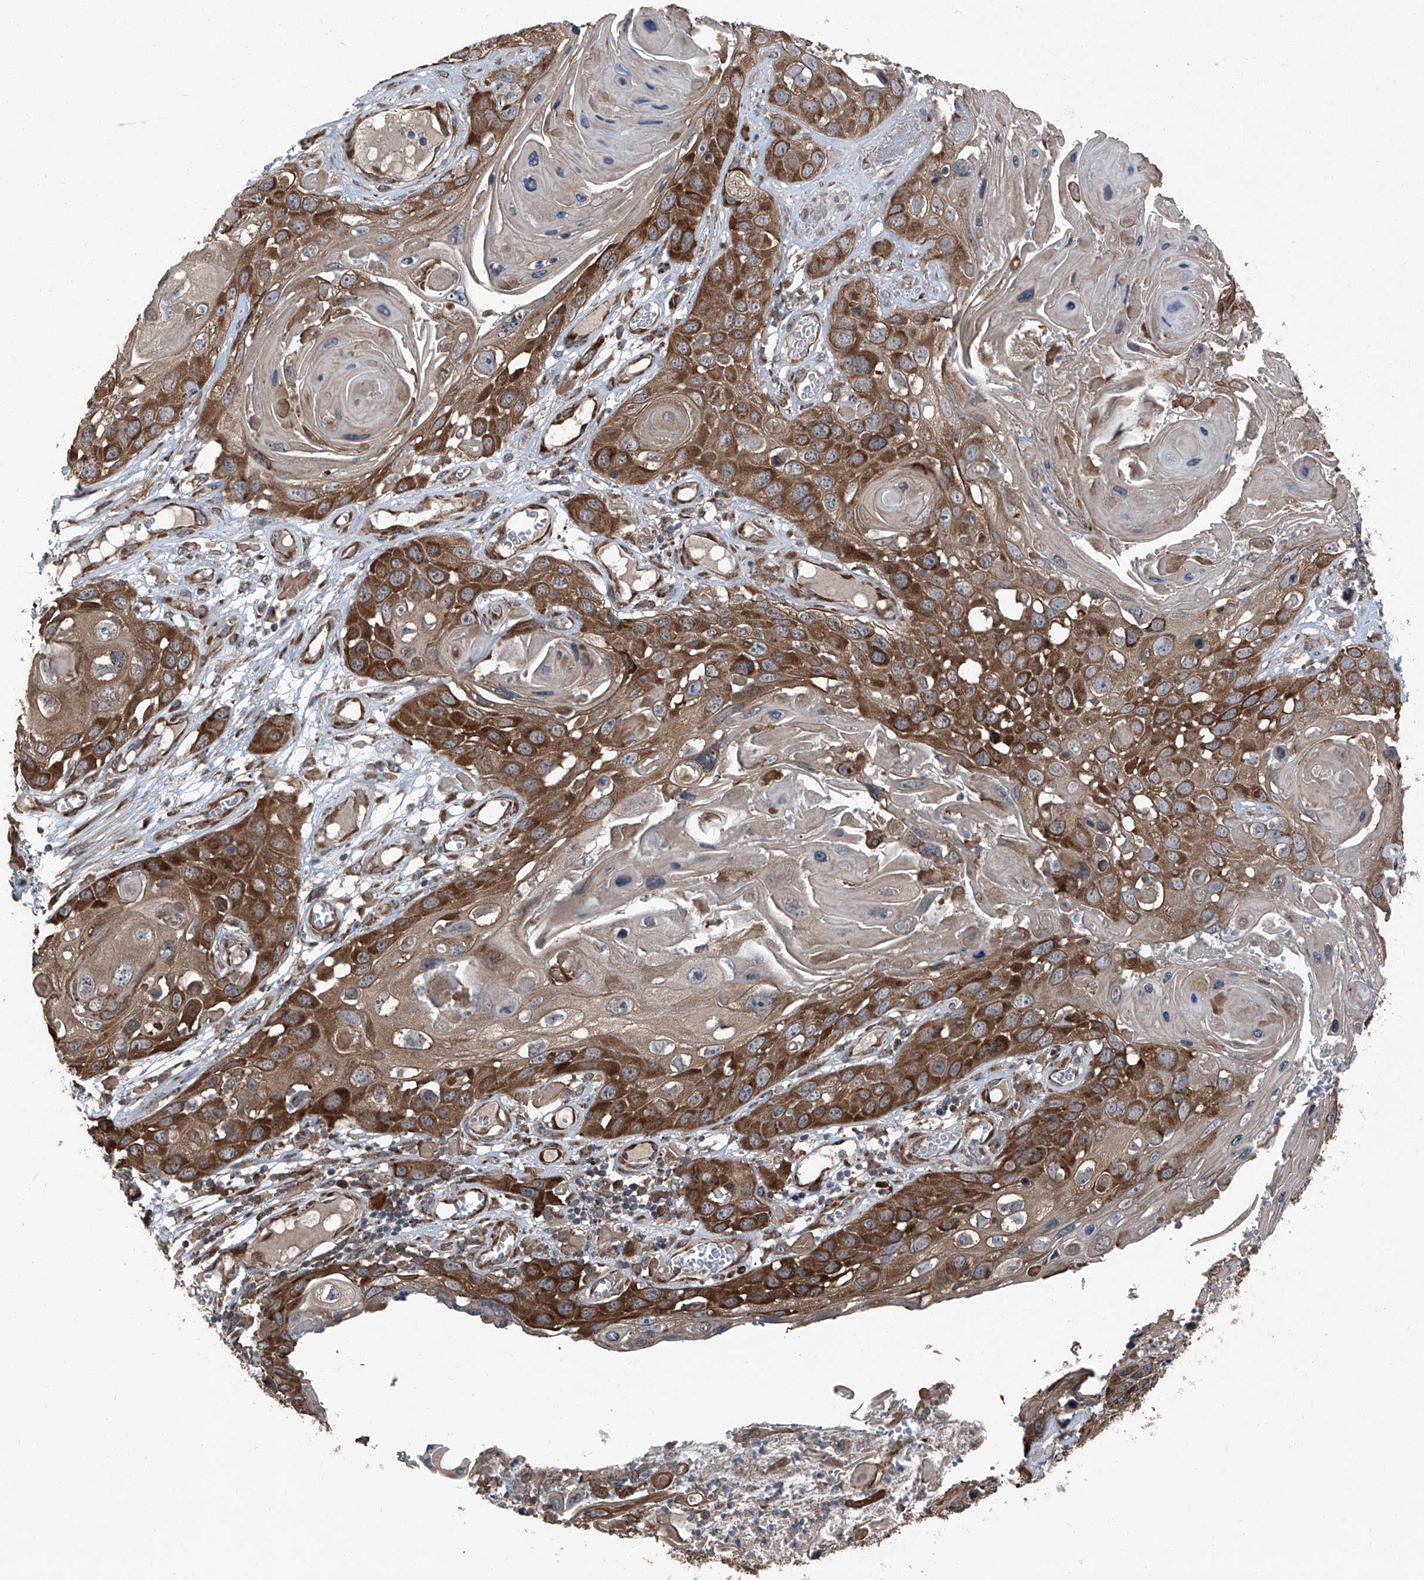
{"staining": {"intensity": "strong", "quantity": ">75%", "location": "cytoplasmic/membranous"}, "tissue": "skin cancer", "cell_type": "Tumor cells", "image_type": "cancer", "snomed": [{"axis": "morphology", "description": "Squamous cell carcinoma, NOS"}, {"axis": "topography", "description": "Skin"}], "caption": "DAB (3,3'-diaminobenzidine) immunohistochemical staining of human squamous cell carcinoma (skin) reveals strong cytoplasmic/membranous protein positivity in about >75% of tumor cells.", "gene": "LIMK1", "patient": {"sex": "male", "age": 55}}